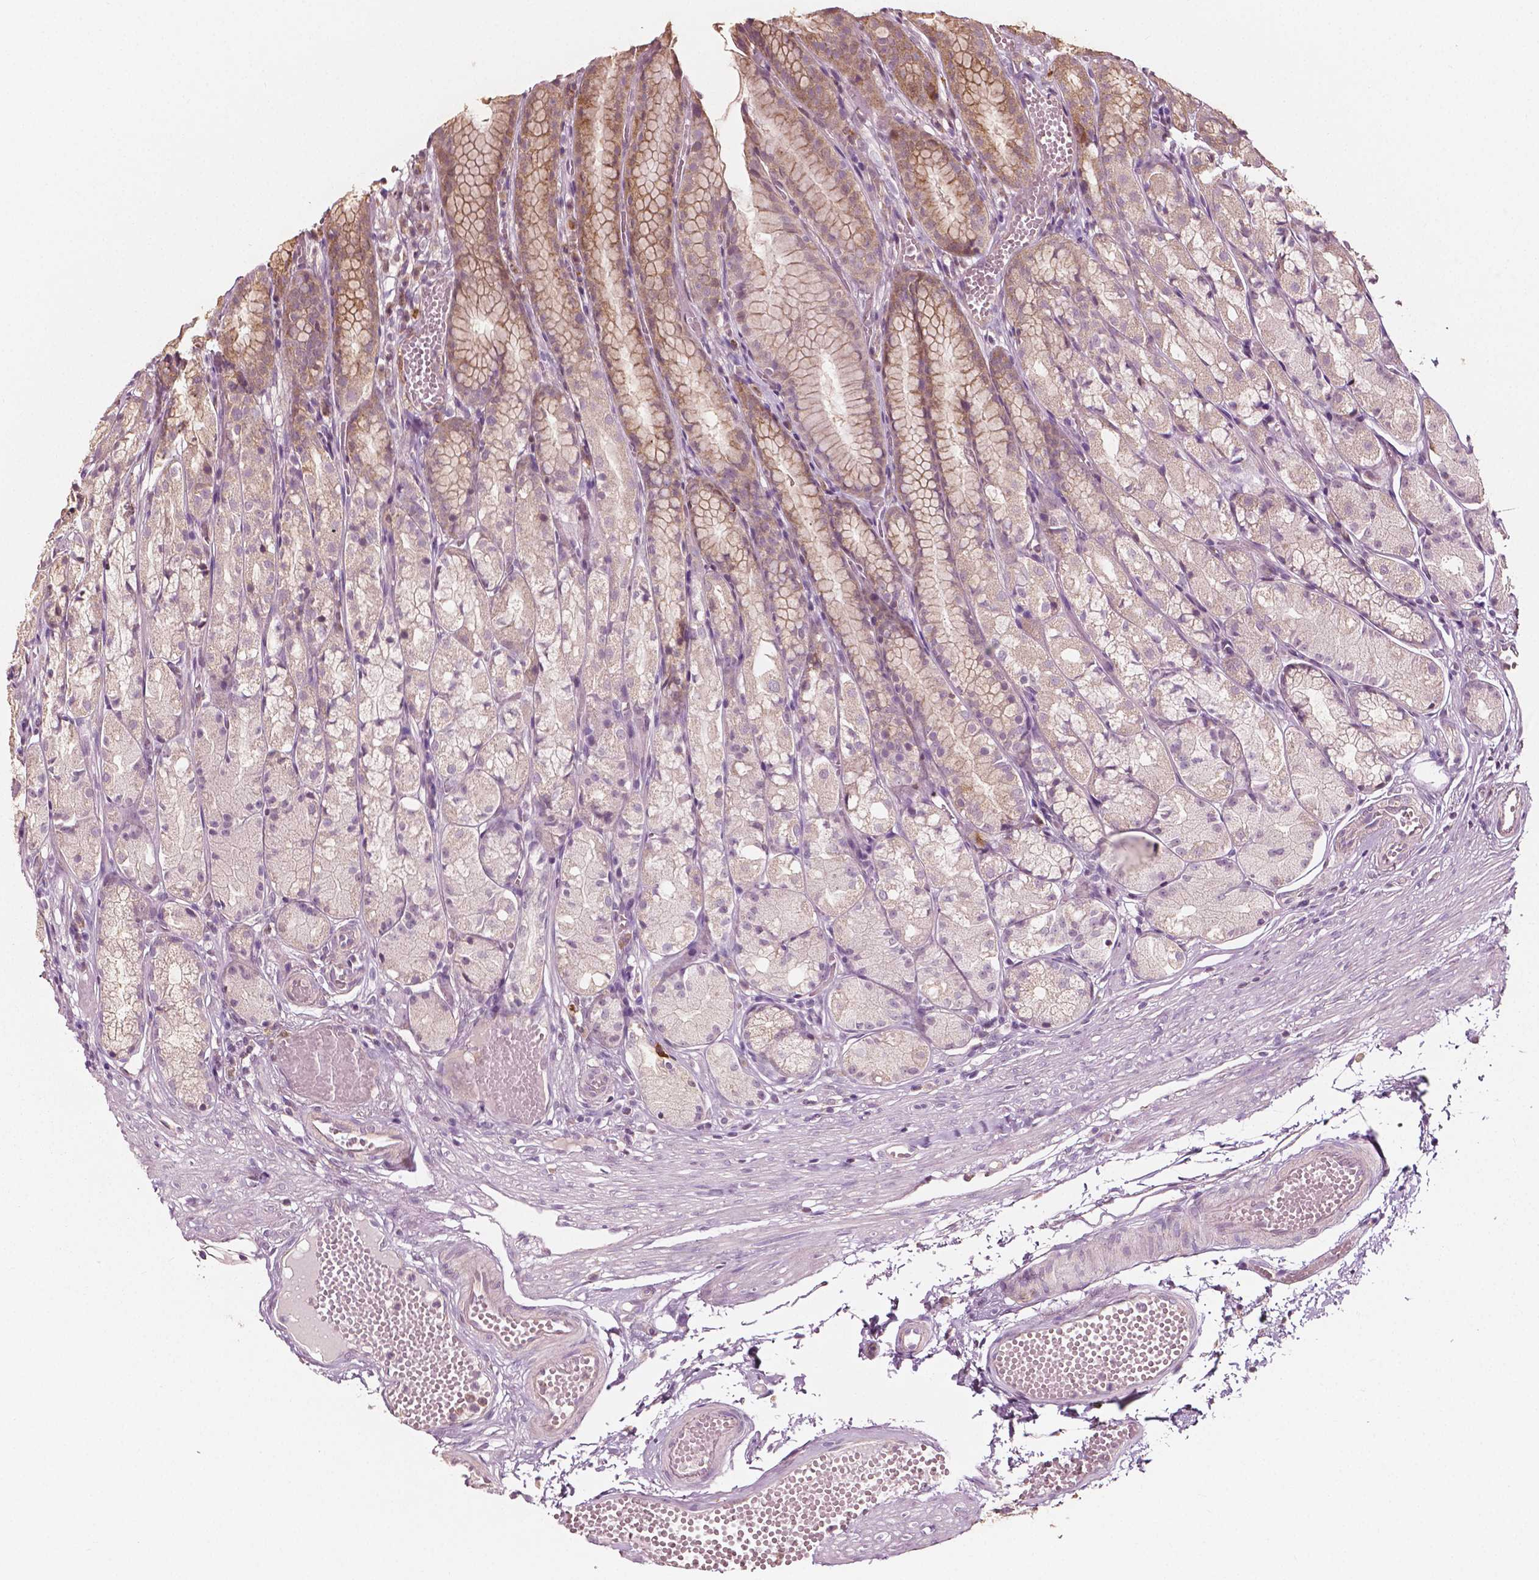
{"staining": {"intensity": "weak", "quantity": "25%-75%", "location": "cytoplasmic/membranous"}, "tissue": "stomach", "cell_type": "Glandular cells", "image_type": "normal", "snomed": [{"axis": "morphology", "description": "Normal tissue, NOS"}, {"axis": "topography", "description": "Stomach"}], "caption": "This histopathology image demonstrates immunohistochemistry (IHC) staining of normal stomach, with low weak cytoplasmic/membranous staining in approximately 25%-75% of glandular cells.", "gene": "MCL1", "patient": {"sex": "male", "age": 70}}